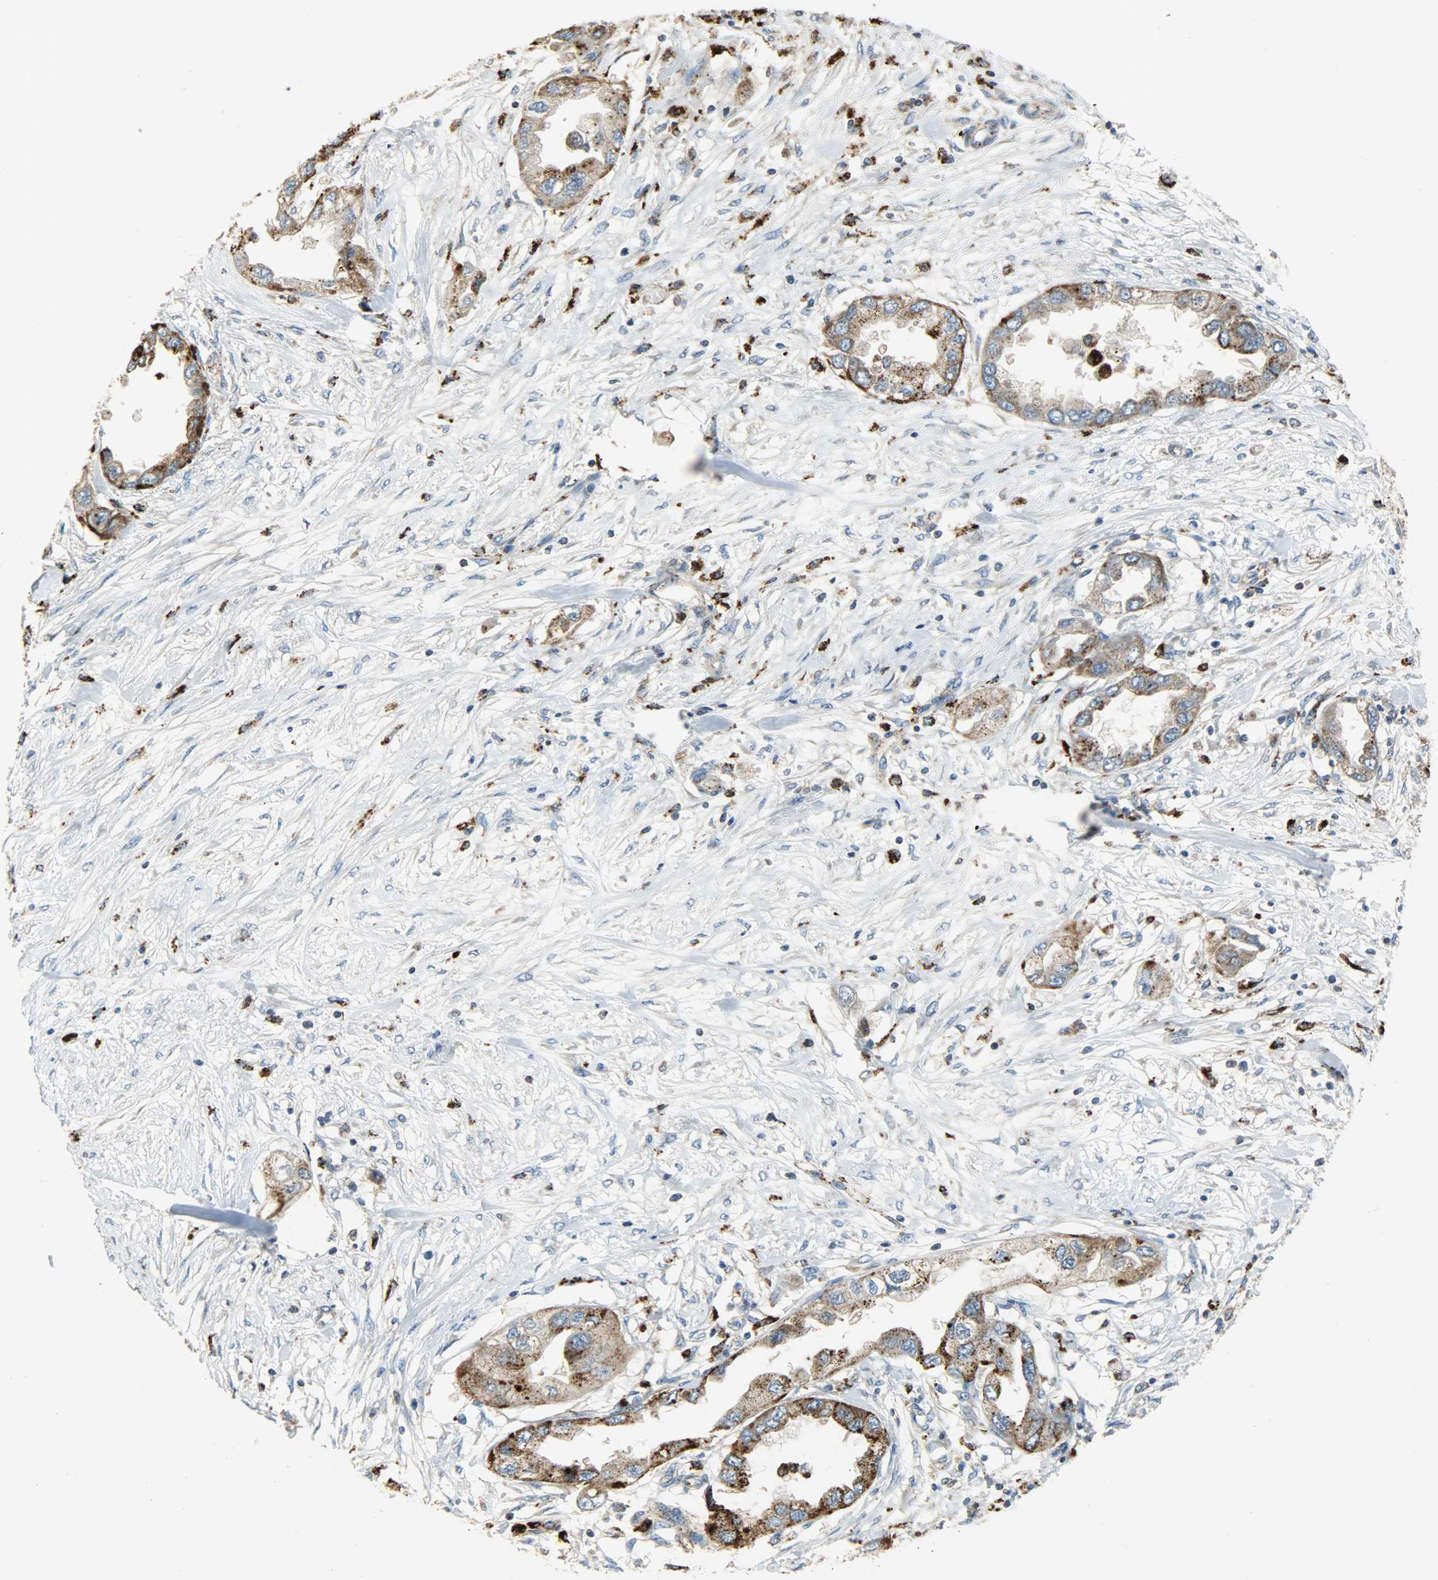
{"staining": {"intensity": "strong", "quantity": ">75%", "location": "cytoplasmic/membranous"}, "tissue": "endometrial cancer", "cell_type": "Tumor cells", "image_type": "cancer", "snomed": [{"axis": "morphology", "description": "Adenocarcinoma, NOS"}, {"axis": "topography", "description": "Endometrium"}], "caption": "Endometrial cancer (adenocarcinoma) stained with IHC shows strong cytoplasmic/membranous staining in approximately >75% of tumor cells.", "gene": "ASAH1", "patient": {"sex": "female", "age": 67}}